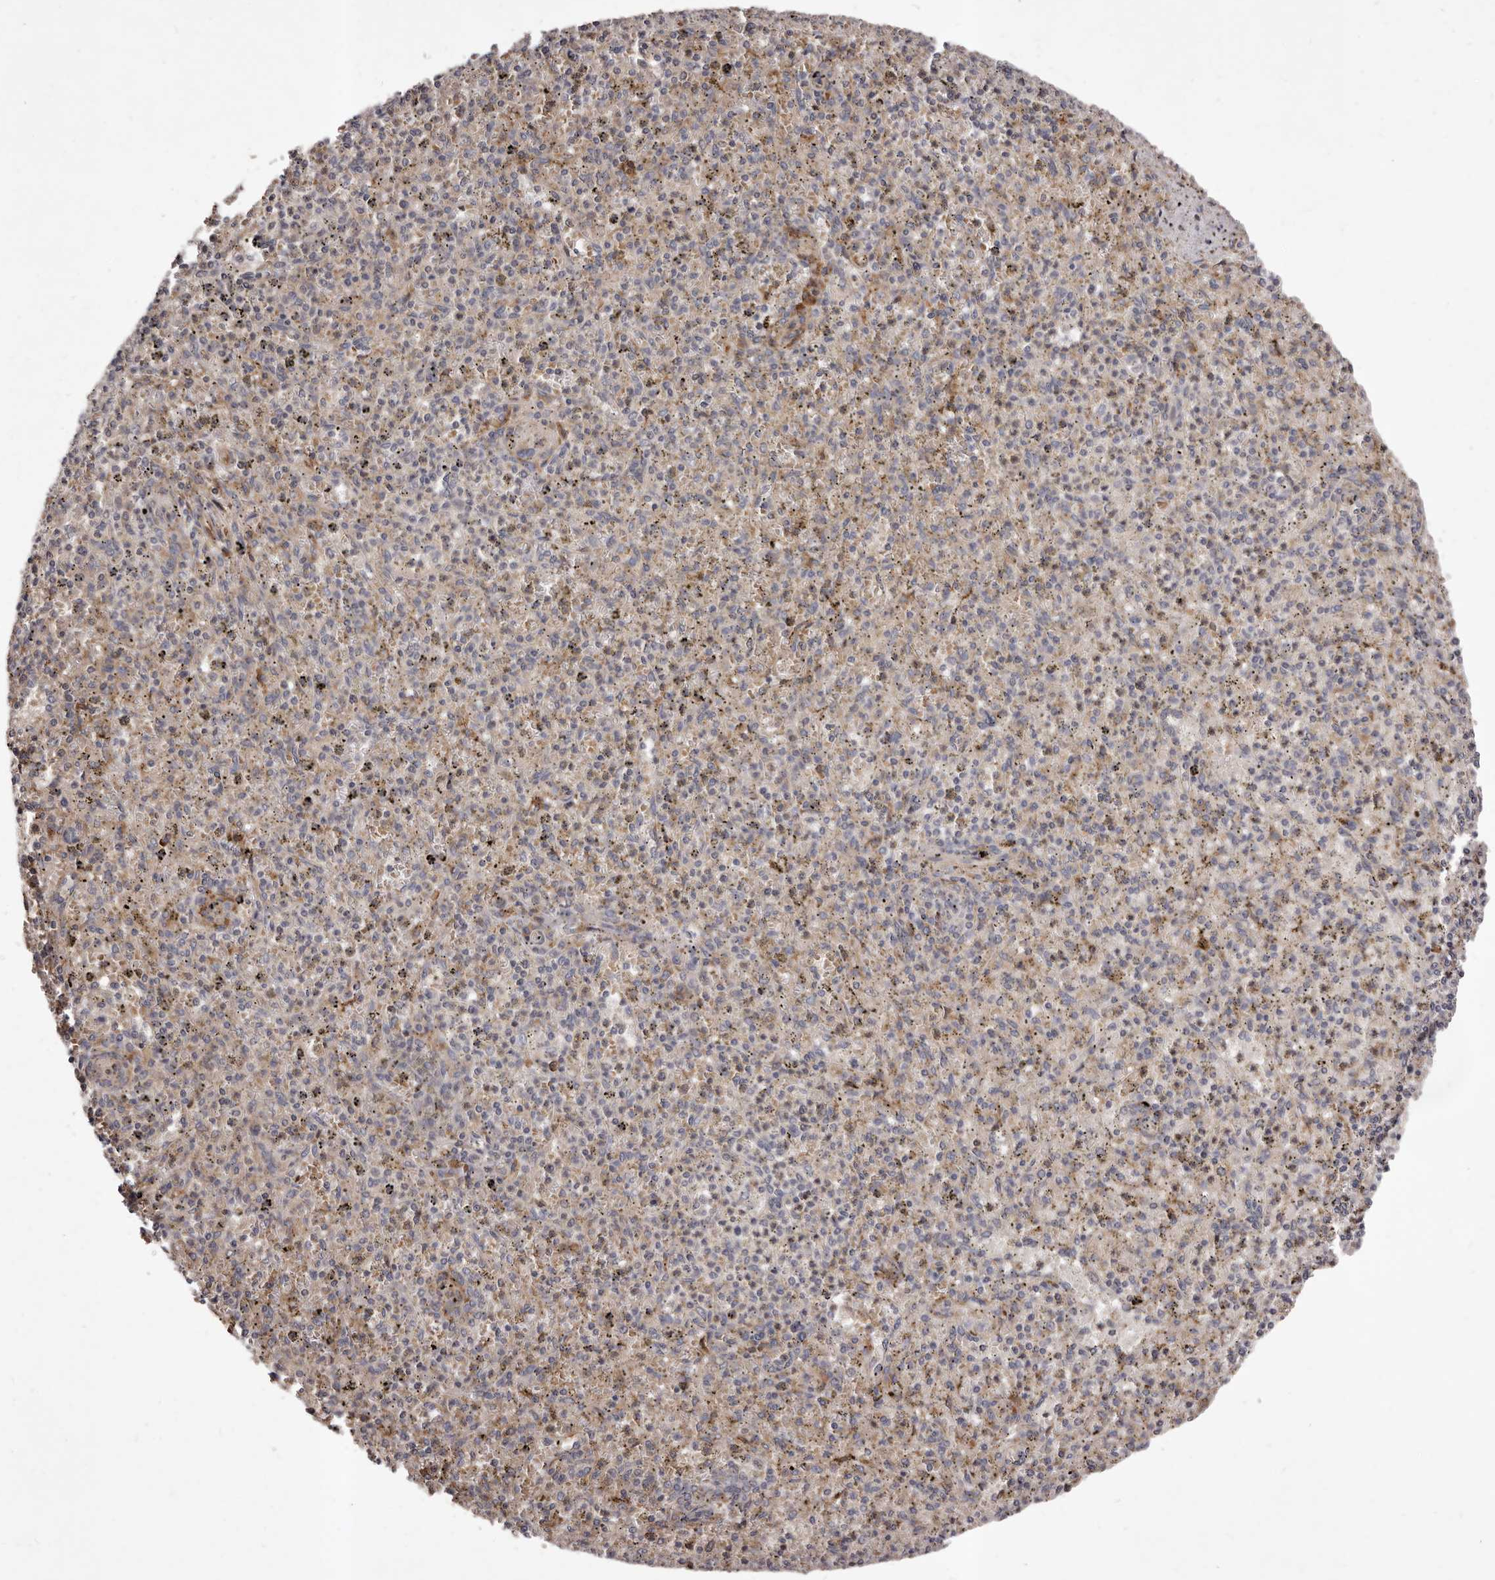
{"staining": {"intensity": "weak", "quantity": "25%-75%", "location": "cytoplasmic/membranous"}, "tissue": "spleen", "cell_type": "Cells in red pulp", "image_type": "normal", "snomed": [{"axis": "morphology", "description": "Normal tissue, NOS"}, {"axis": "topography", "description": "Spleen"}], "caption": "Spleen stained with DAB (3,3'-diaminobenzidine) IHC displays low levels of weak cytoplasmic/membranous expression in approximately 25%-75% of cells in red pulp. (DAB IHC, brown staining for protein, blue staining for nuclei).", "gene": "ALPK1", "patient": {"sex": "male", "age": 72}}